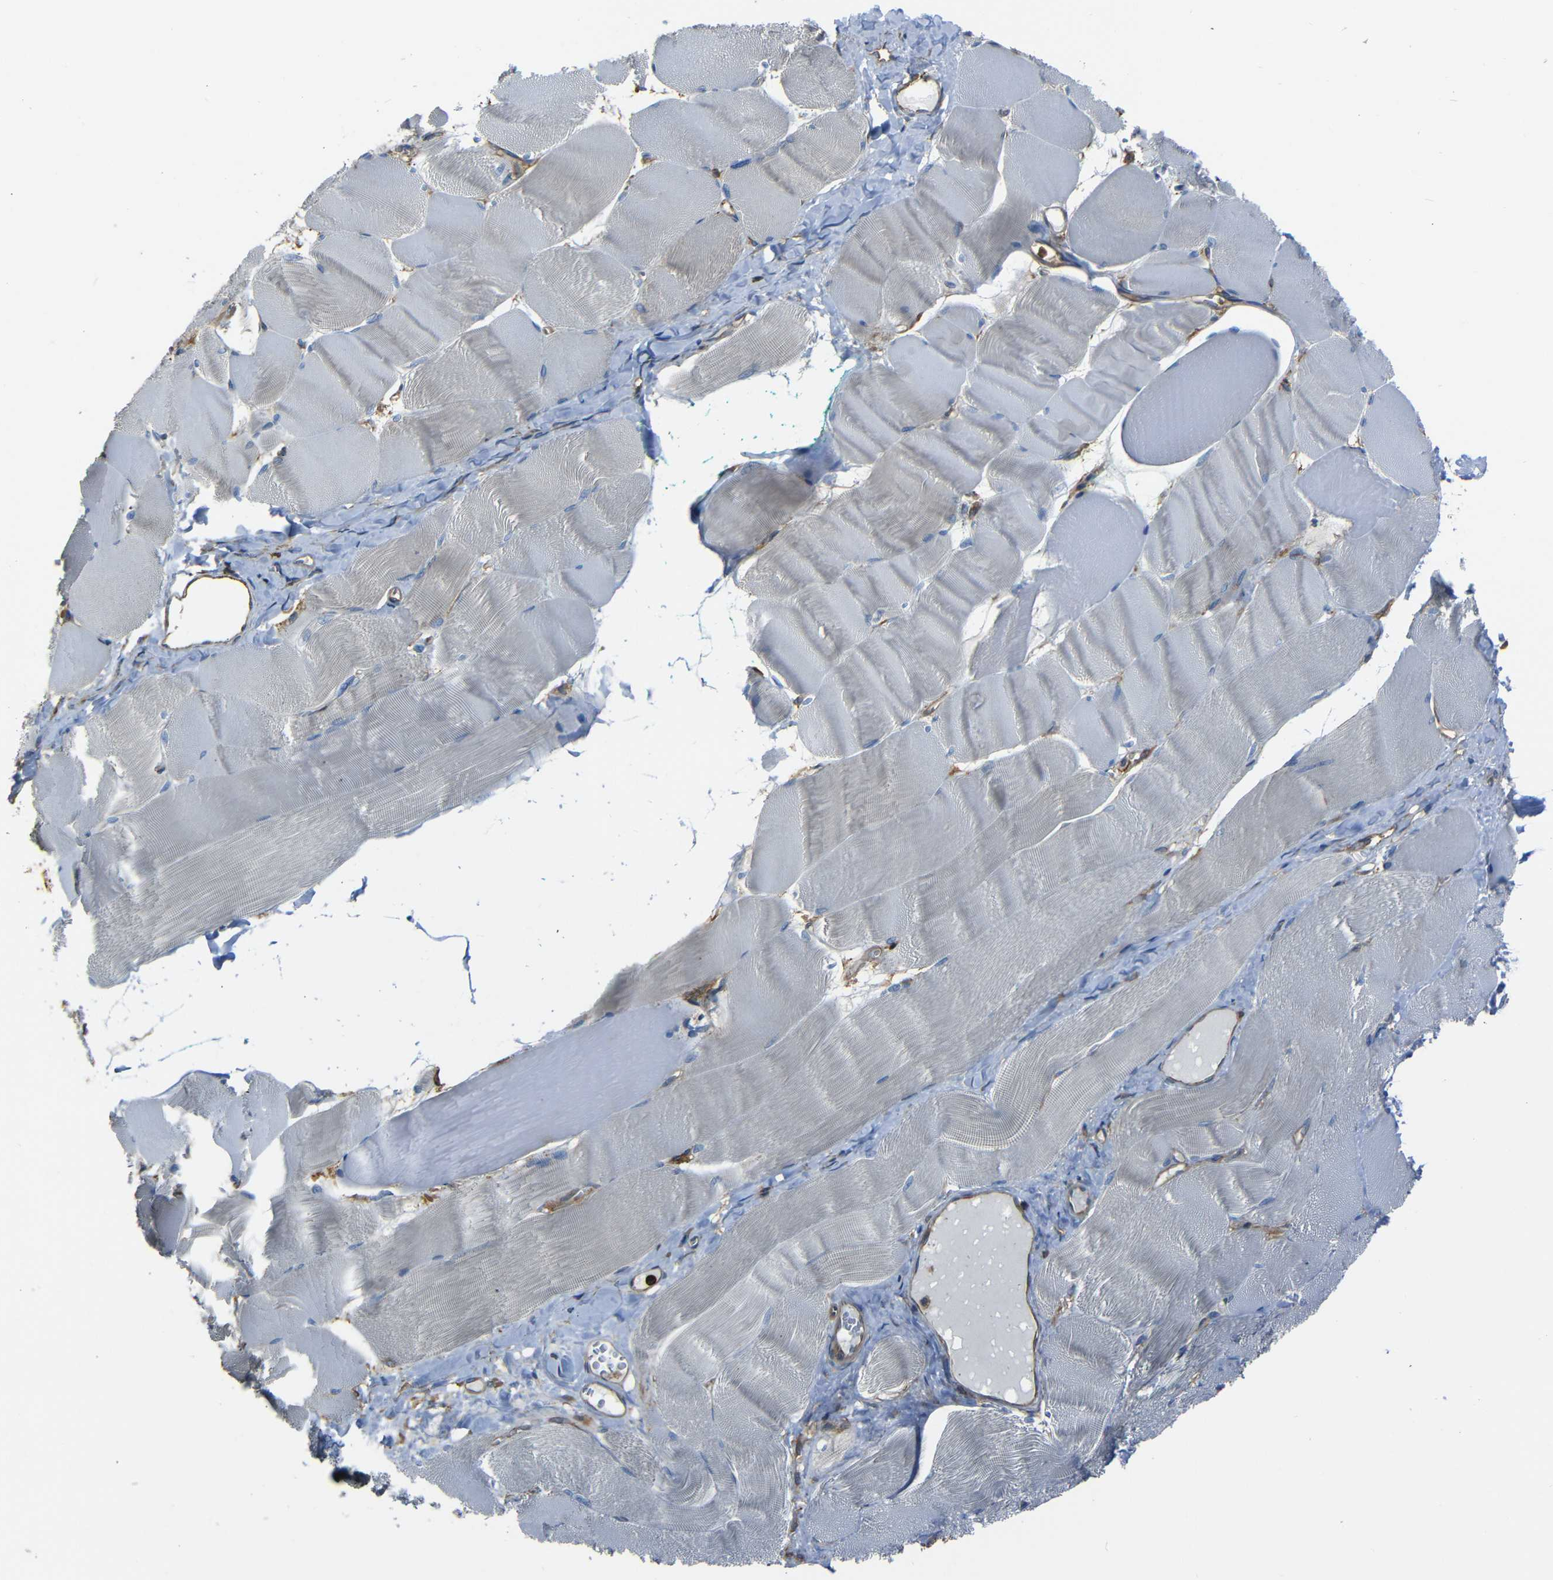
{"staining": {"intensity": "negative", "quantity": "none", "location": "none"}, "tissue": "skeletal muscle", "cell_type": "Myocytes", "image_type": "normal", "snomed": [{"axis": "morphology", "description": "Normal tissue, NOS"}, {"axis": "morphology", "description": "Squamous cell carcinoma, NOS"}, {"axis": "topography", "description": "Skeletal muscle"}], "caption": "Immunohistochemistry (IHC) image of benign human skeletal muscle stained for a protein (brown), which exhibits no positivity in myocytes. (Brightfield microscopy of DAB IHC at high magnification).", "gene": "ADGRE5", "patient": {"sex": "male", "age": 51}}